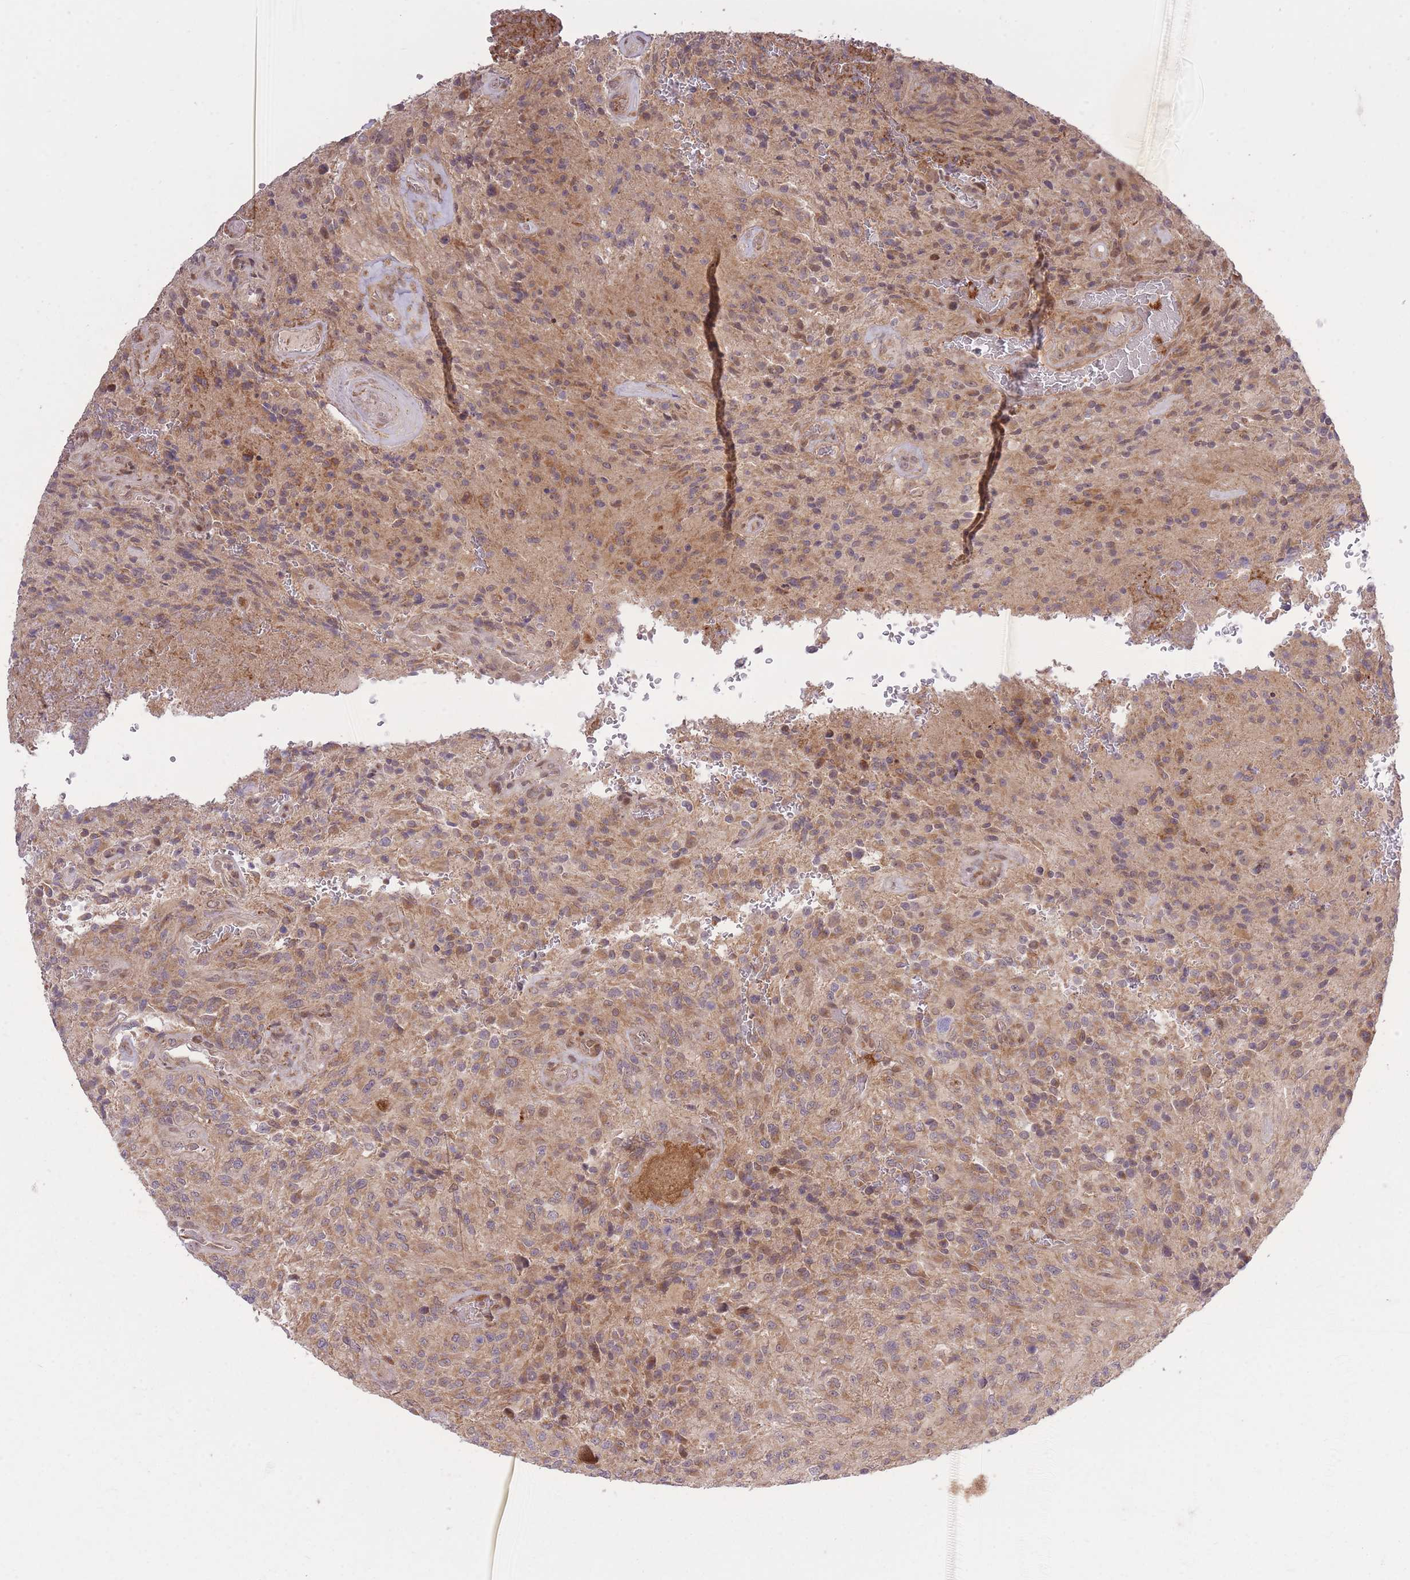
{"staining": {"intensity": "moderate", "quantity": ">75%", "location": "cytoplasmic/membranous"}, "tissue": "glioma", "cell_type": "Tumor cells", "image_type": "cancer", "snomed": [{"axis": "morphology", "description": "Normal tissue, NOS"}, {"axis": "morphology", "description": "Glioma, malignant, High grade"}, {"axis": "topography", "description": "Cerebral cortex"}], "caption": "Immunohistochemistry (IHC) (DAB (3,3'-diaminobenzidine)) staining of malignant high-grade glioma exhibits moderate cytoplasmic/membranous protein positivity in approximately >75% of tumor cells.", "gene": "ZNF391", "patient": {"sex": "male", "age": 56}}